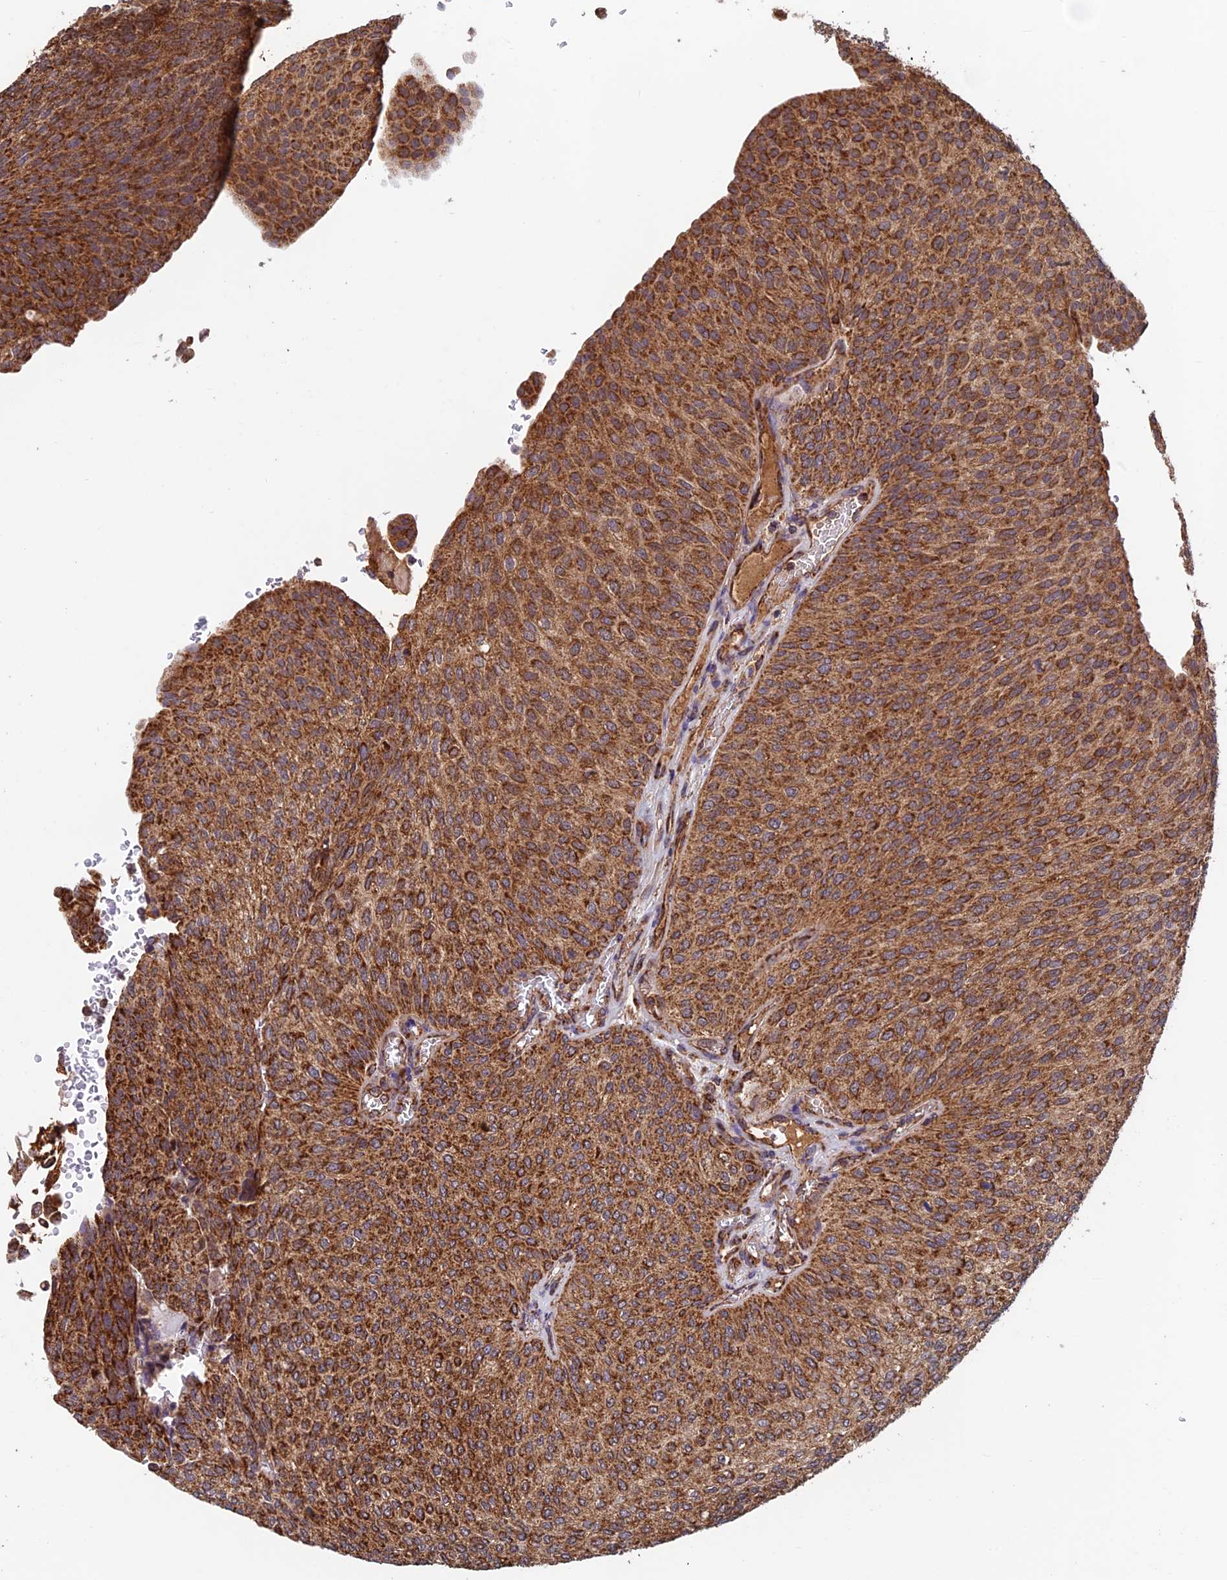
{"staining": {"intensity": "strong", "quantity": ">75%", "location": "cytoplasmic/membranous"}, "tissue": "urothelial cancer", "cell_type": "Tumor cells", "image_type": "cancer", "snomed": [{"axis": "morphology", "description": "Urothelial carcinoma, High grade"}, {"axis": "topography", "description": "Urinary bladder"}], "caption": "Protein analysis of urothelial carcinoma (high-grade) tissue displays strong cytoplasmic/membranous positivity in approximately >75% of tumor cells.", "gene": "CCDC15", "patient": {"sex": "female", "age": 79}}